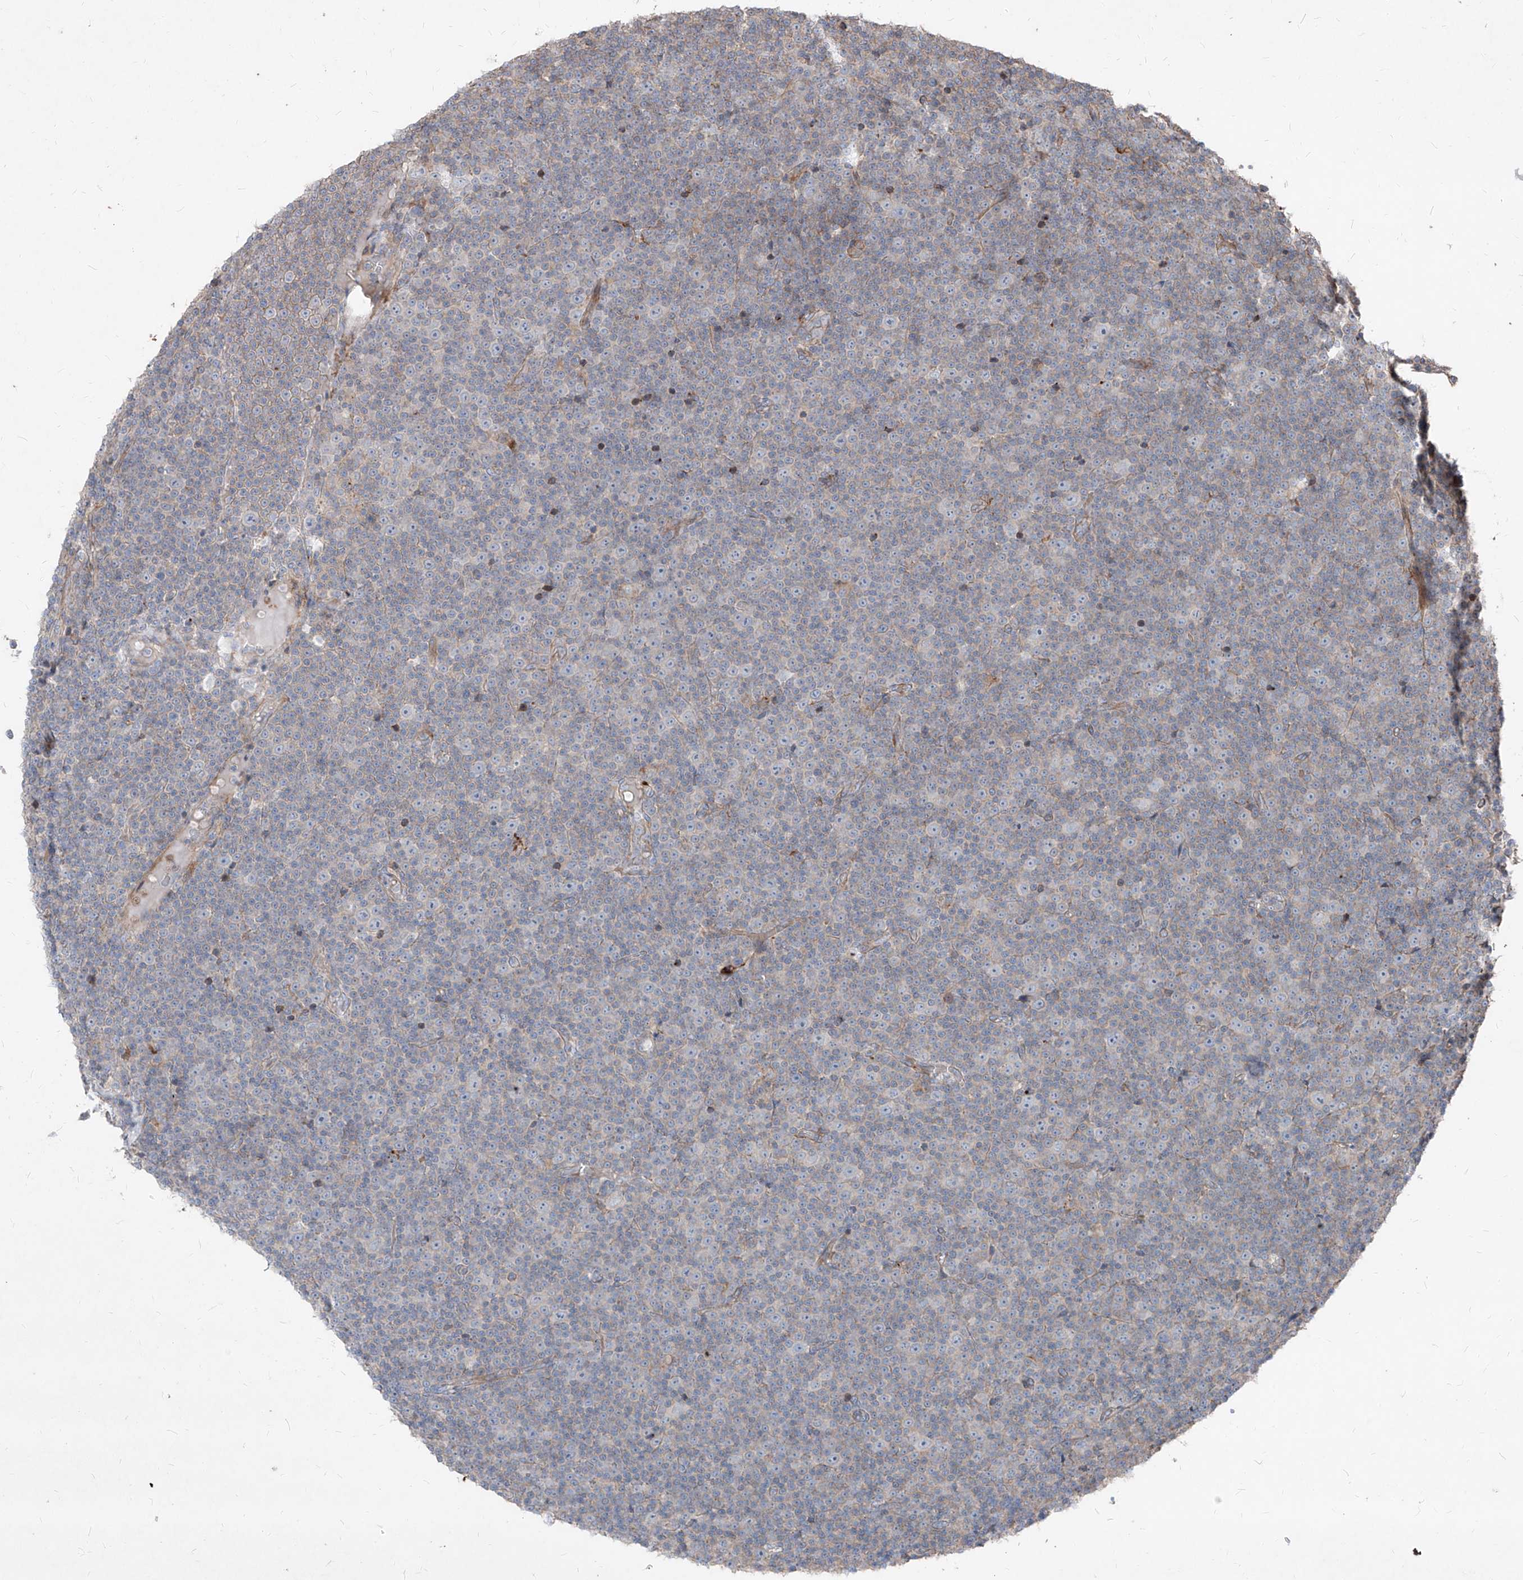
{"staining": {"intensity": "negative", "quantity": "none", "location": "none"}, "tissue": "lymphoma", "cell_type": "Tumor cells", "image_type": "cancer", "snomed": [{"axis": "morphology", "description": "Malignant lymphoma, non-Hodgkin's type, Low grade"}, {"axis": "topography", "description": "Lymph node"}], "caption": "This image is of malignant lymphoma, non-Hodgkin's type (low-grade) stained with immunohistochemistry (IHC) to label a protein in brown with the nuclei are counter-stained blue. There is no positivity in tumor cells. (Immunohistochemistry, brightfield microscopy, high magnification).", "gene": "UFD1", "patient": {"sex": "female", "age": 67}}